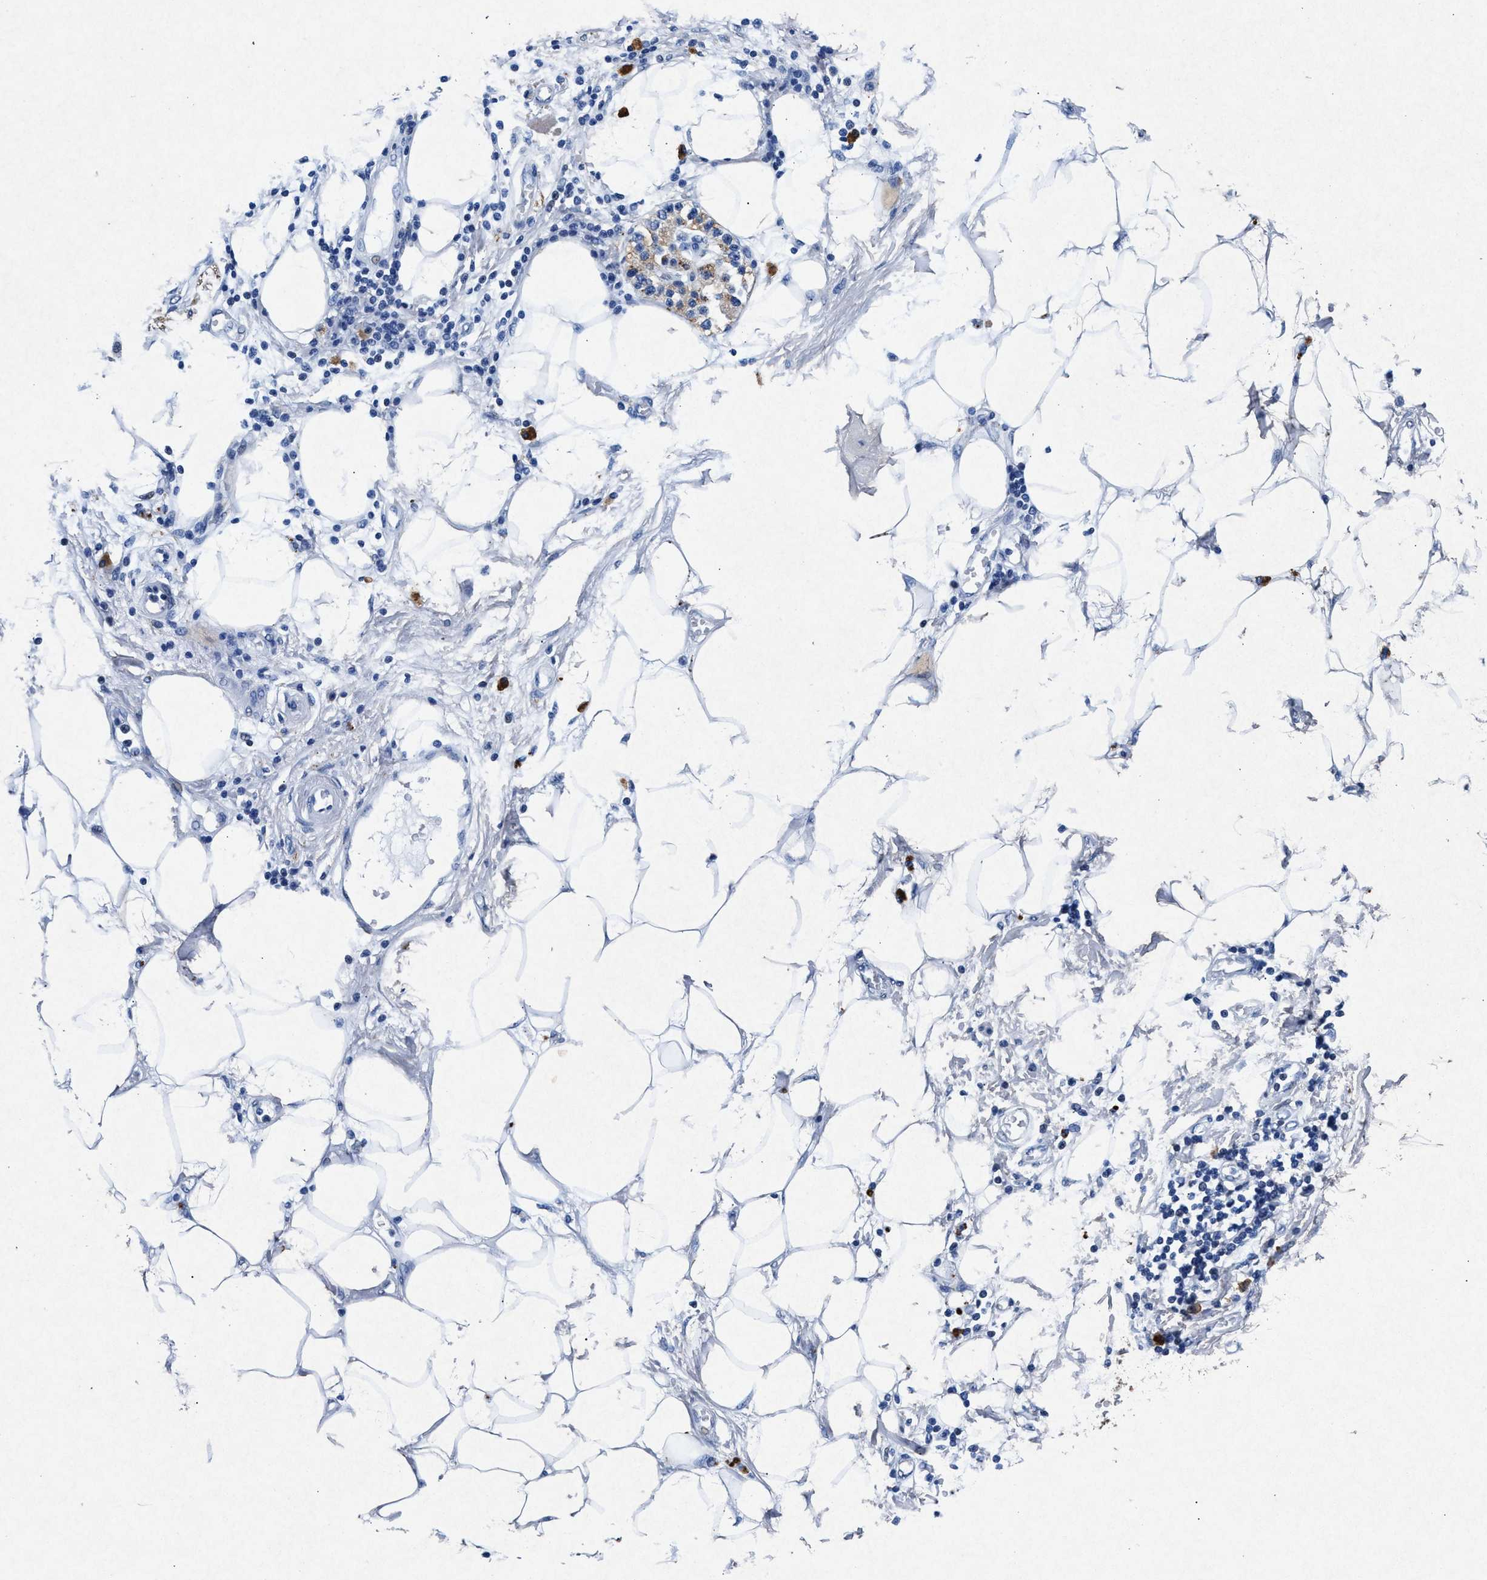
{"staining": {"intensity": "negative", "quantity": "none", "location": "none"}, "tissue": "adipose tissue", "cell_type": "Adipocytes", "image_type": "normal", "snomed": [{"axis": "morphology", "description": "Normal tissue, NOS"}, {"axis": "morphology", "description": "Adenocarcinoma, NOS"}, {"axis": "topography", "description": "Duodenum"}, {"axis": "topography", "description": "Peripheral nerve tissue"}], "caption": "The immunohistochemistry photomicrograph has no significant expression in adipocytes of adipose tissue. The staining is performed using DAB brown chromogen with nuclei counter-stained in using hematoxylin.", "gene": "MAP6", "patient": {"sex": "female", "age": 60}}